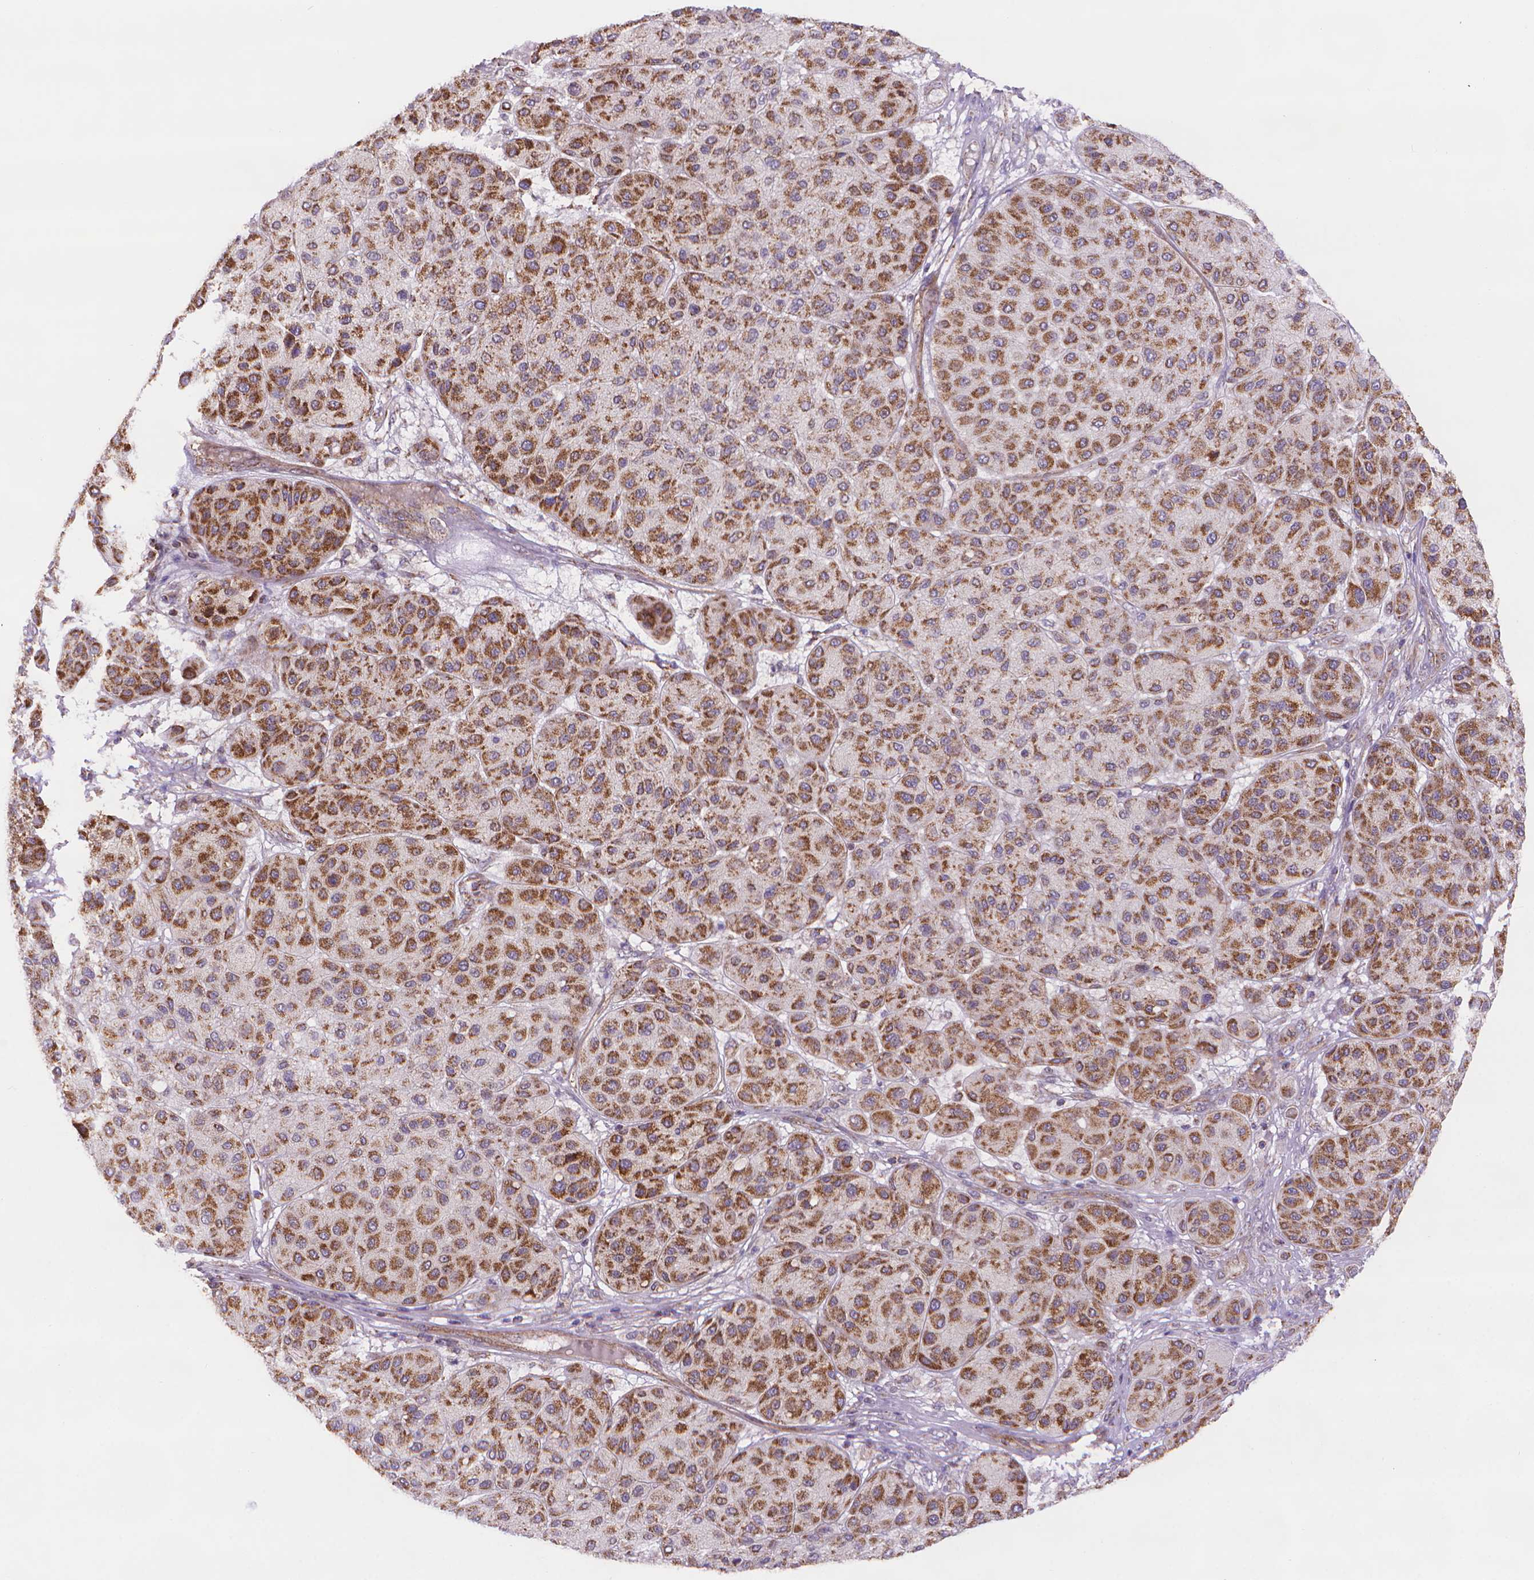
{"staining": {"intensity": "strong", "quantity": ">75%", "location": "cytoplasmic/membranous"}, "tissue": "melanoma", "cell_type": "Tumor cells", "image_type": "cancer", "snomed": [{"axis": "morphology", "description": "Malignant melanoma, Metastatic site"}, {"axis": "topography", "description": "Smooth muscle"}], "caption": "An IHC histopathology image of neoplastic tissue is shown. Protein staining in brown highlights strong cytoplasmic/membranous positivity in malignant melanoma (metastatic site) within tumor cells.", "gene": "CYYR1", "patient": {"sex": "male", "age": 41}}